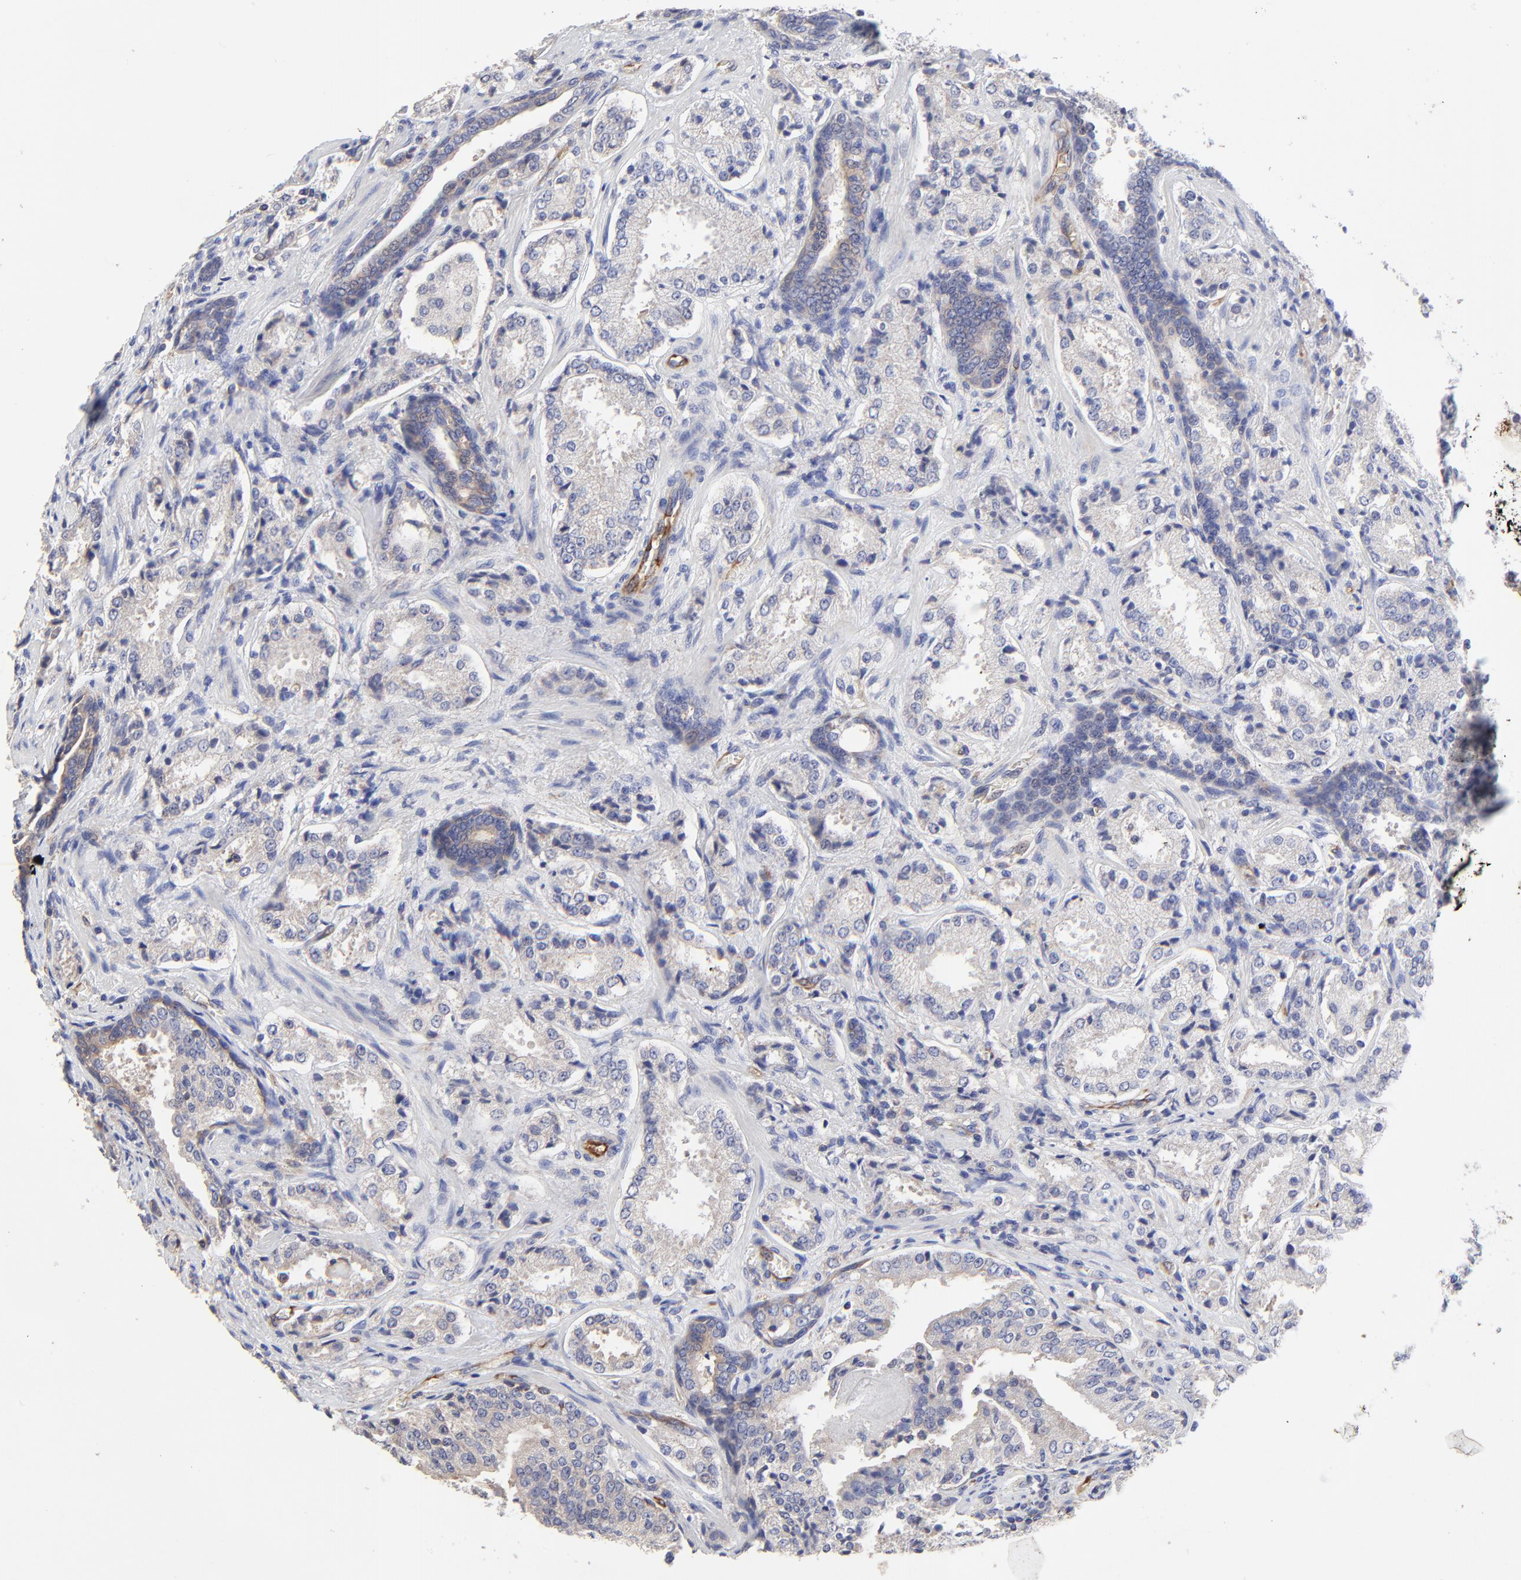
{"staining": {"intensity": "moderate", "quantity": "25%-75%", "location": "cytoplasmic/membranous"}, "tissue": "prostate cancer", "cell_type": "Tumor cells", "image_type": "cancer", "snomed": [{"axis": "morphology", "description": "Adenocarcinoma, High grade"}, {"axis": "topography", "description": "Prostate"}], "caption": "Protein staining displays moderate cytoplasmic/membranous staining in about 25%-75% of tumor cells in prostate cancer.", "gene": "SULF2", "patient": {"sex": "male", "age": 58}}